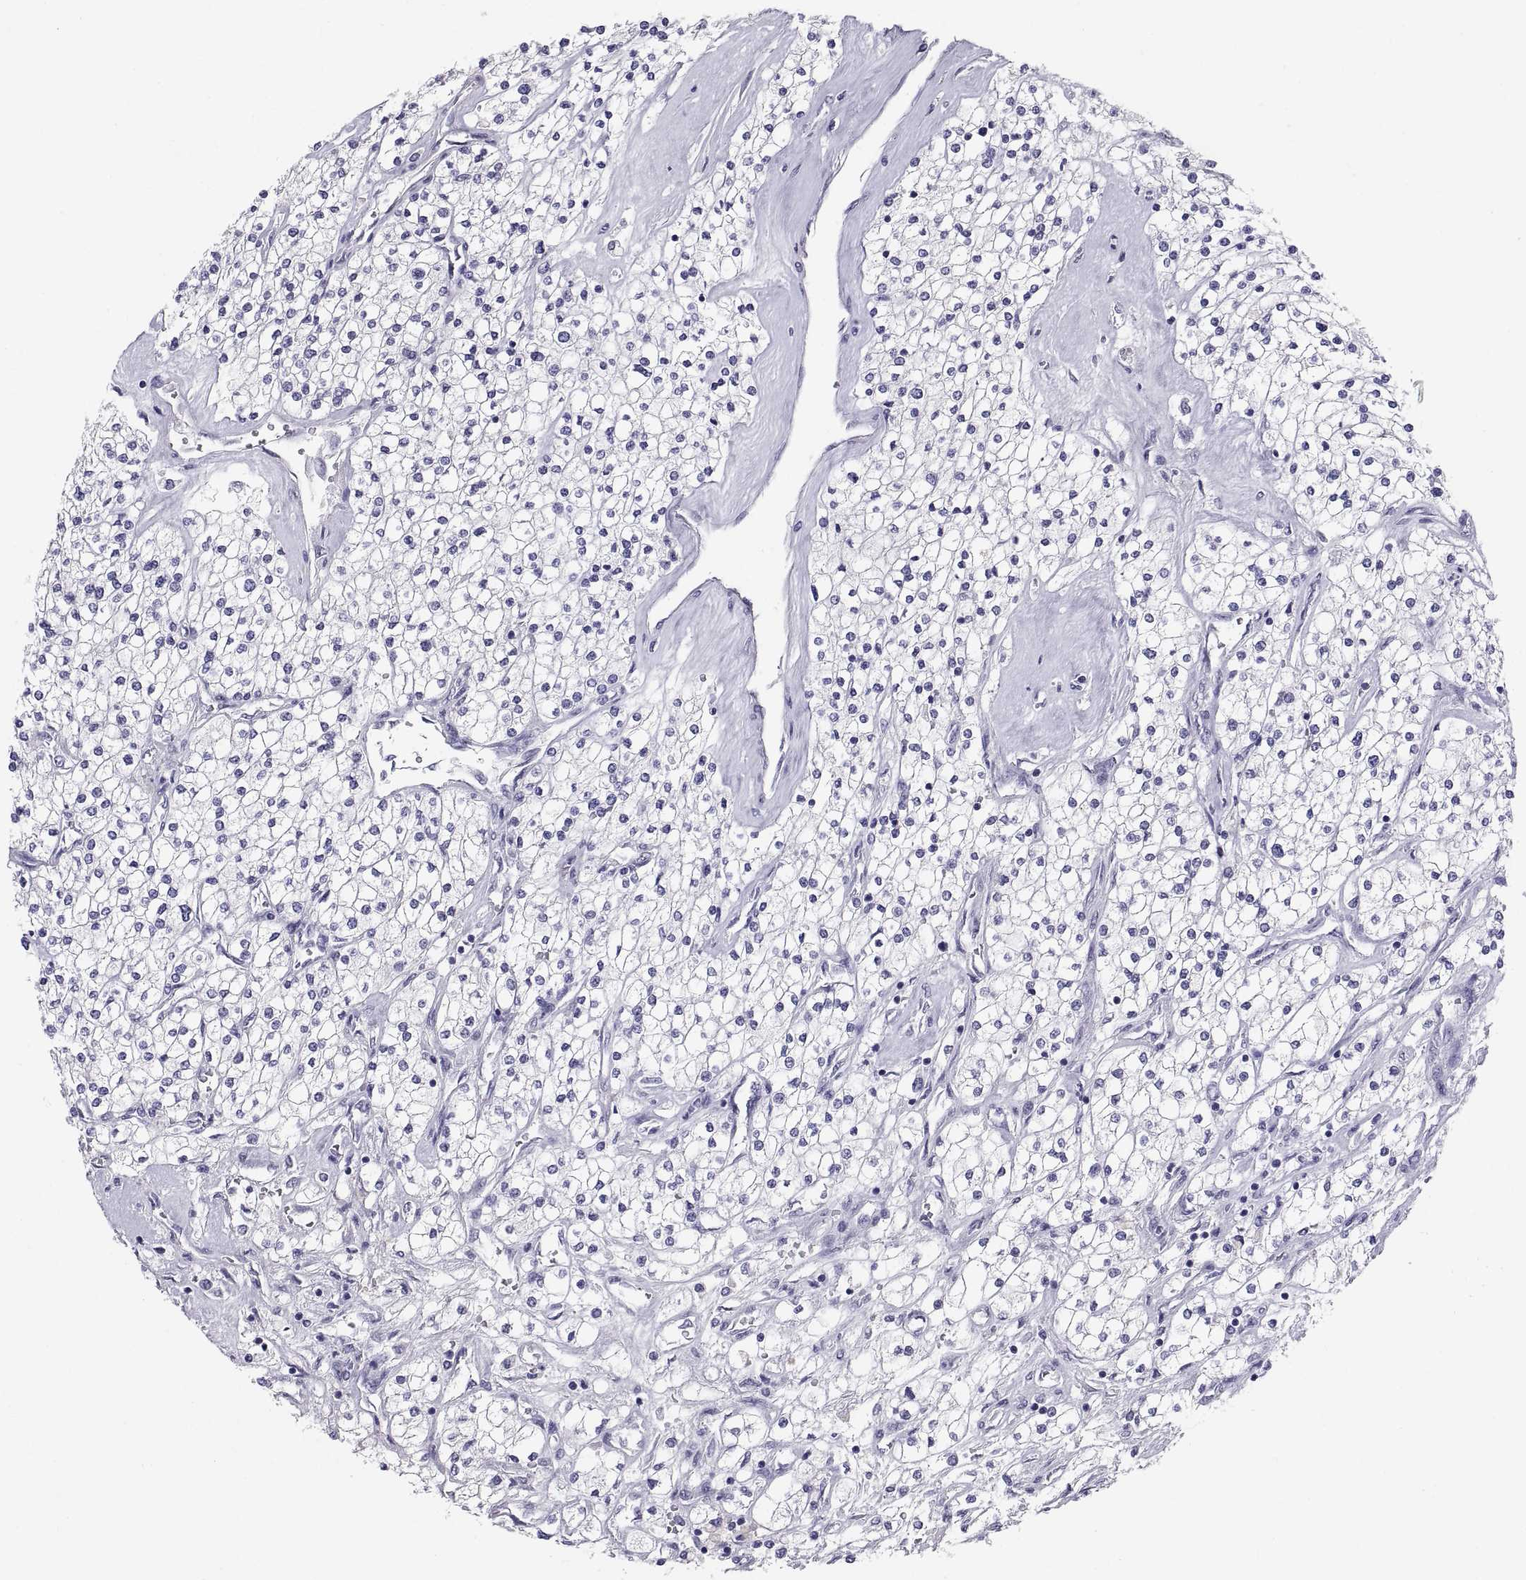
{"staining": {"intensity": "negative", "quantity": "none", "location": "none"}, "tissue": "renal cancer", "cell_type": "Tumor cells", "image_type": "cancer", "snomed": [{"axis": "morphology", "description": "Adenocarcinoma, NOS"}, {"axis": "topography", "description": "Kidney"}], "caption": "Renal cancer (adenocarcinoma) was stained to show a protein in brown. There is no significant expression in tumor cells.", "gene": "TEX13A", "patient": {"sex": "male", "age": 80}}